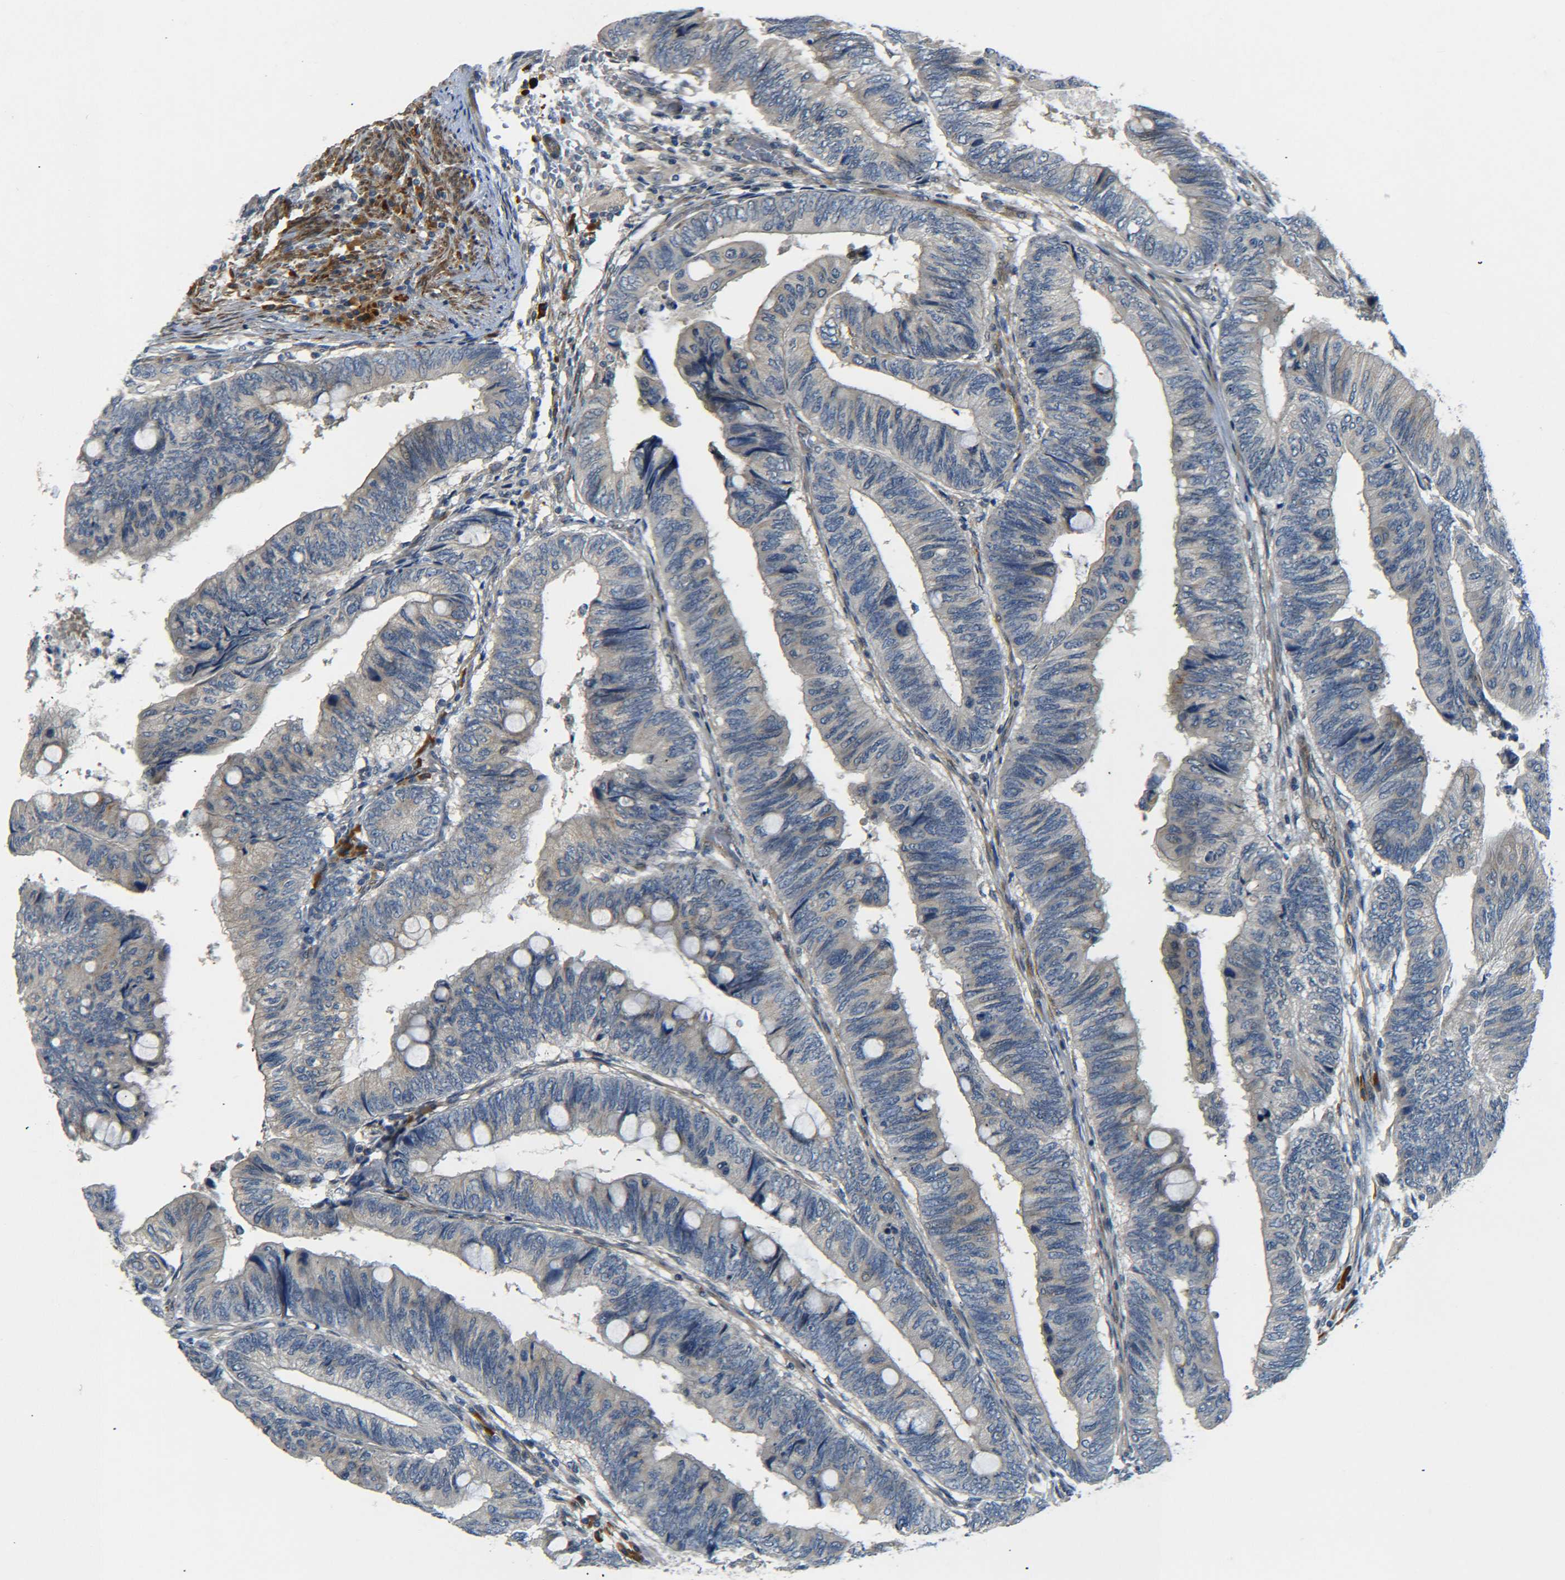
{"staining": {"intensity": "weak", "quantity": "<25%", "location": "cytoplasmic/membranous"}, "tissue": "colorectal cancer", "cell_type": "Tumor cells", "image_type": "cancer", "snomed": [{"axis": "morphology", "description": "Normal tissue, NOS"}, {"axis": "morphology", "description": "Adenocarcinoma, NOS"}, {"axis": "topography", "description": "Rectum"}, {"axis": "topography", "description": "Peripheral nerve tissue"}], "caption": "A histopathology image of colorectal adenocarcinoma stained for a protein exhibits no brown staining in tumor cells.", "gene": "MEIS1", "patient": {"sex": "male", "age": 92}}